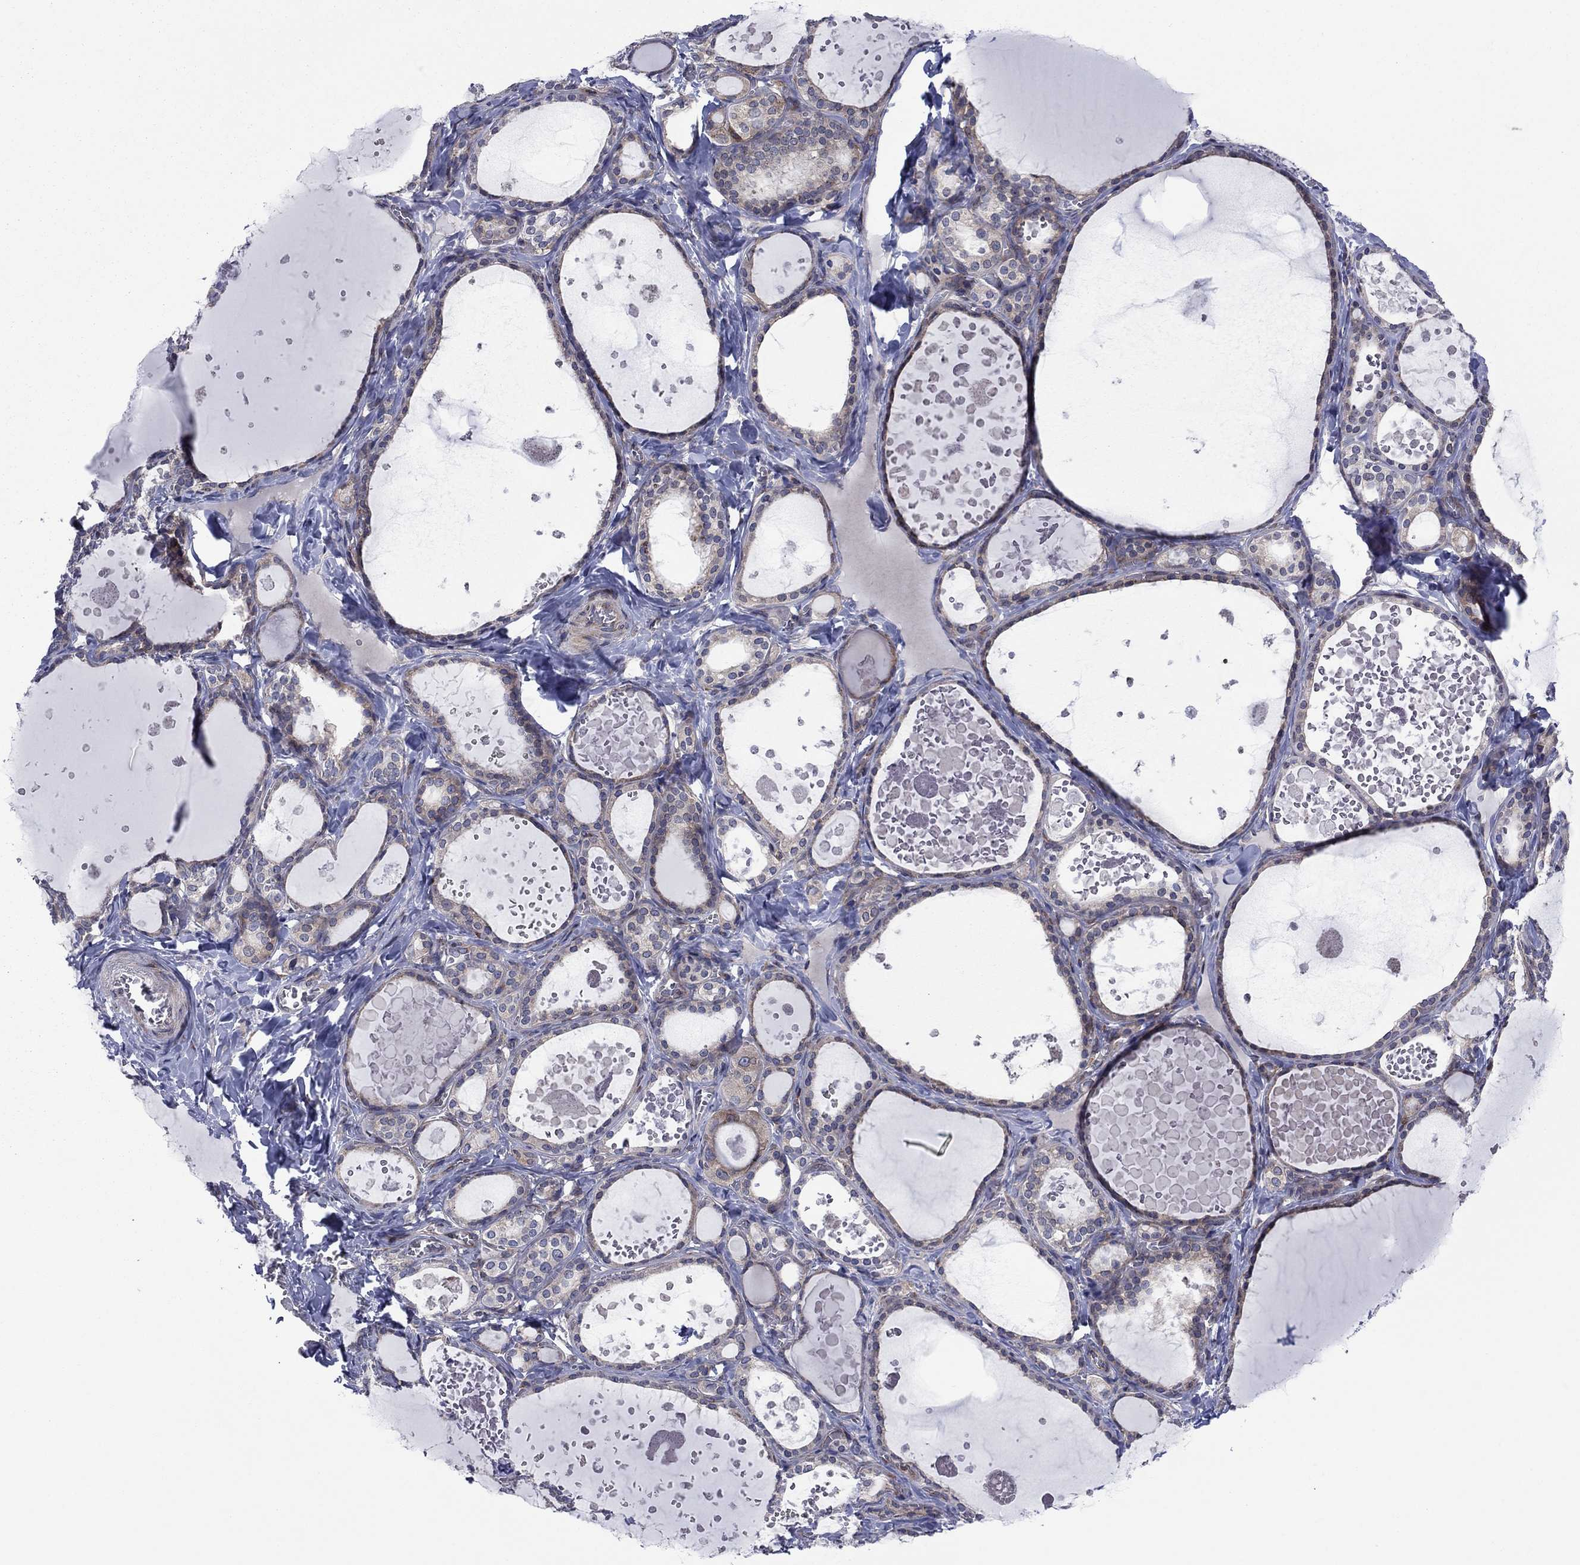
{"staining": {"intensity": "moderate", "quantity": "25%-75%", "location": "cytoplasmic/membranous"}, "tissue": "thyroid gland", "cell_type": "Glandular cells", "image_type": "normal", "snomed": [{"axis": "morphology", "description": "Normal tissue, NOS"}, {"axis": "topography", "description": "Thyroid gland"}], "caption": "Brown immunohistochemical staining in benign human thyroid gland shows moderate cytoplasmic/membranous staining in about 25%-75% of glandular cells.", "gene": "GPR155", "patient": {"sex": "female", "age": 56}}